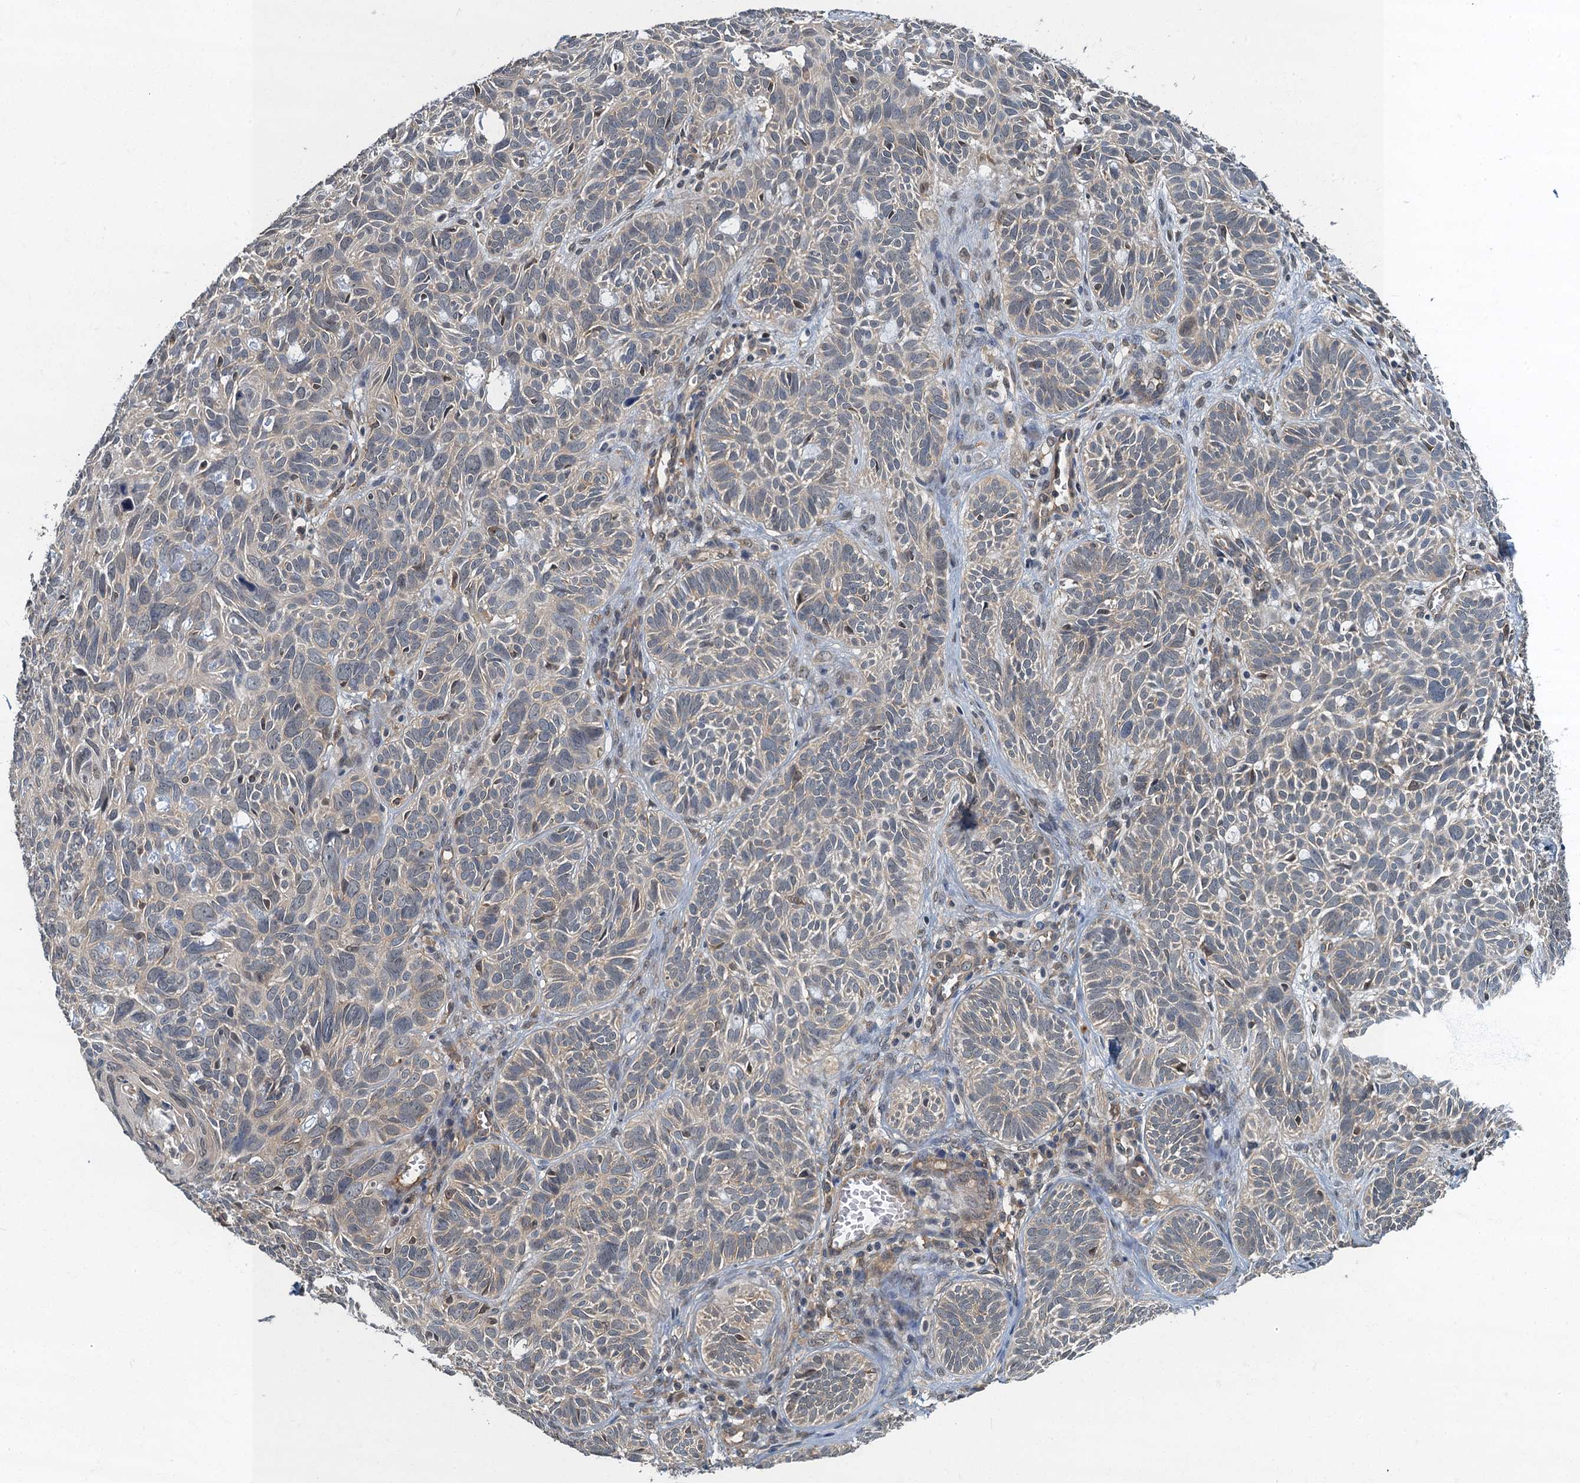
{"staining": {"intensity": "weak", "quantity": "<25%", "location": "cytoplasmic/membranous"}, "tissue": "skin cancer", "cell_type": "Tumor cells", "image_type": "cancer", "snomed": [{"axis": "morphology", "description": "Basal cell carcinoma"}, {"axis": "topography", "description": "Skin"}], "caption": "A histopathology image of skin cancer stained for a protein displays no brown staining in tumor cells.", "gene": "TBCK", "patient": {"sex": "male", "age": 69}}